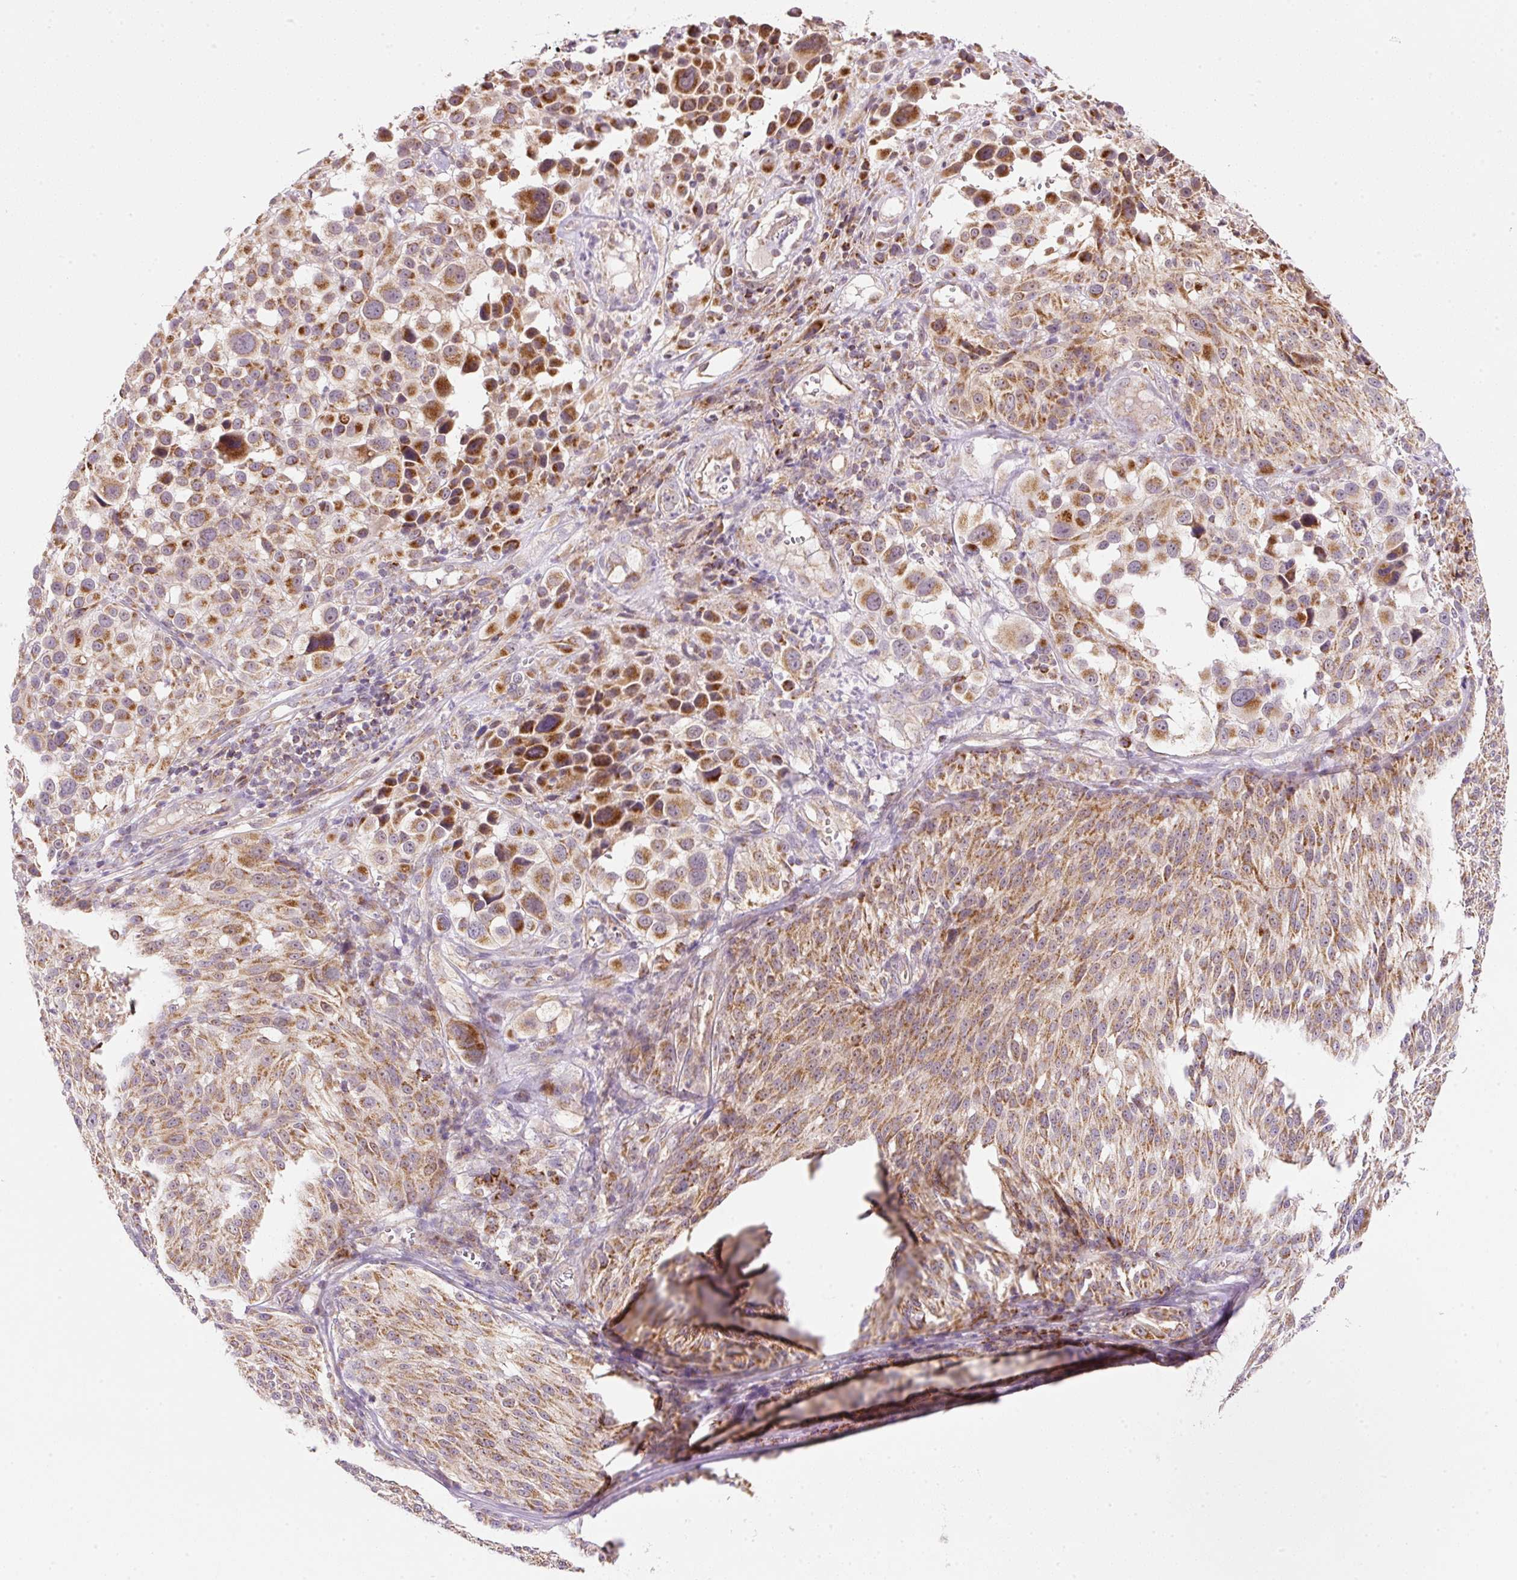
{"staining": {"intensity": "strong", "quantity": ">75%", "location": "cytoplasmic/membranous"}, "tissue": "melanoma", "cell_type": "Tumor cells", "image_type": "cancer", "snomed": [{"axis": "morphology", "description": "Malignant melanoma, NOS"}, {"axis": "topography", "description": "Skin of trunk"}], "caption": "IHC (DAB) staining of human malignant melanoma demonstrates strong cytoplasmic/membranous protein positivity in about >75% of tumor cells.", "gene": "FAM78B", "patient": {"sex": "male", "age": 71}}